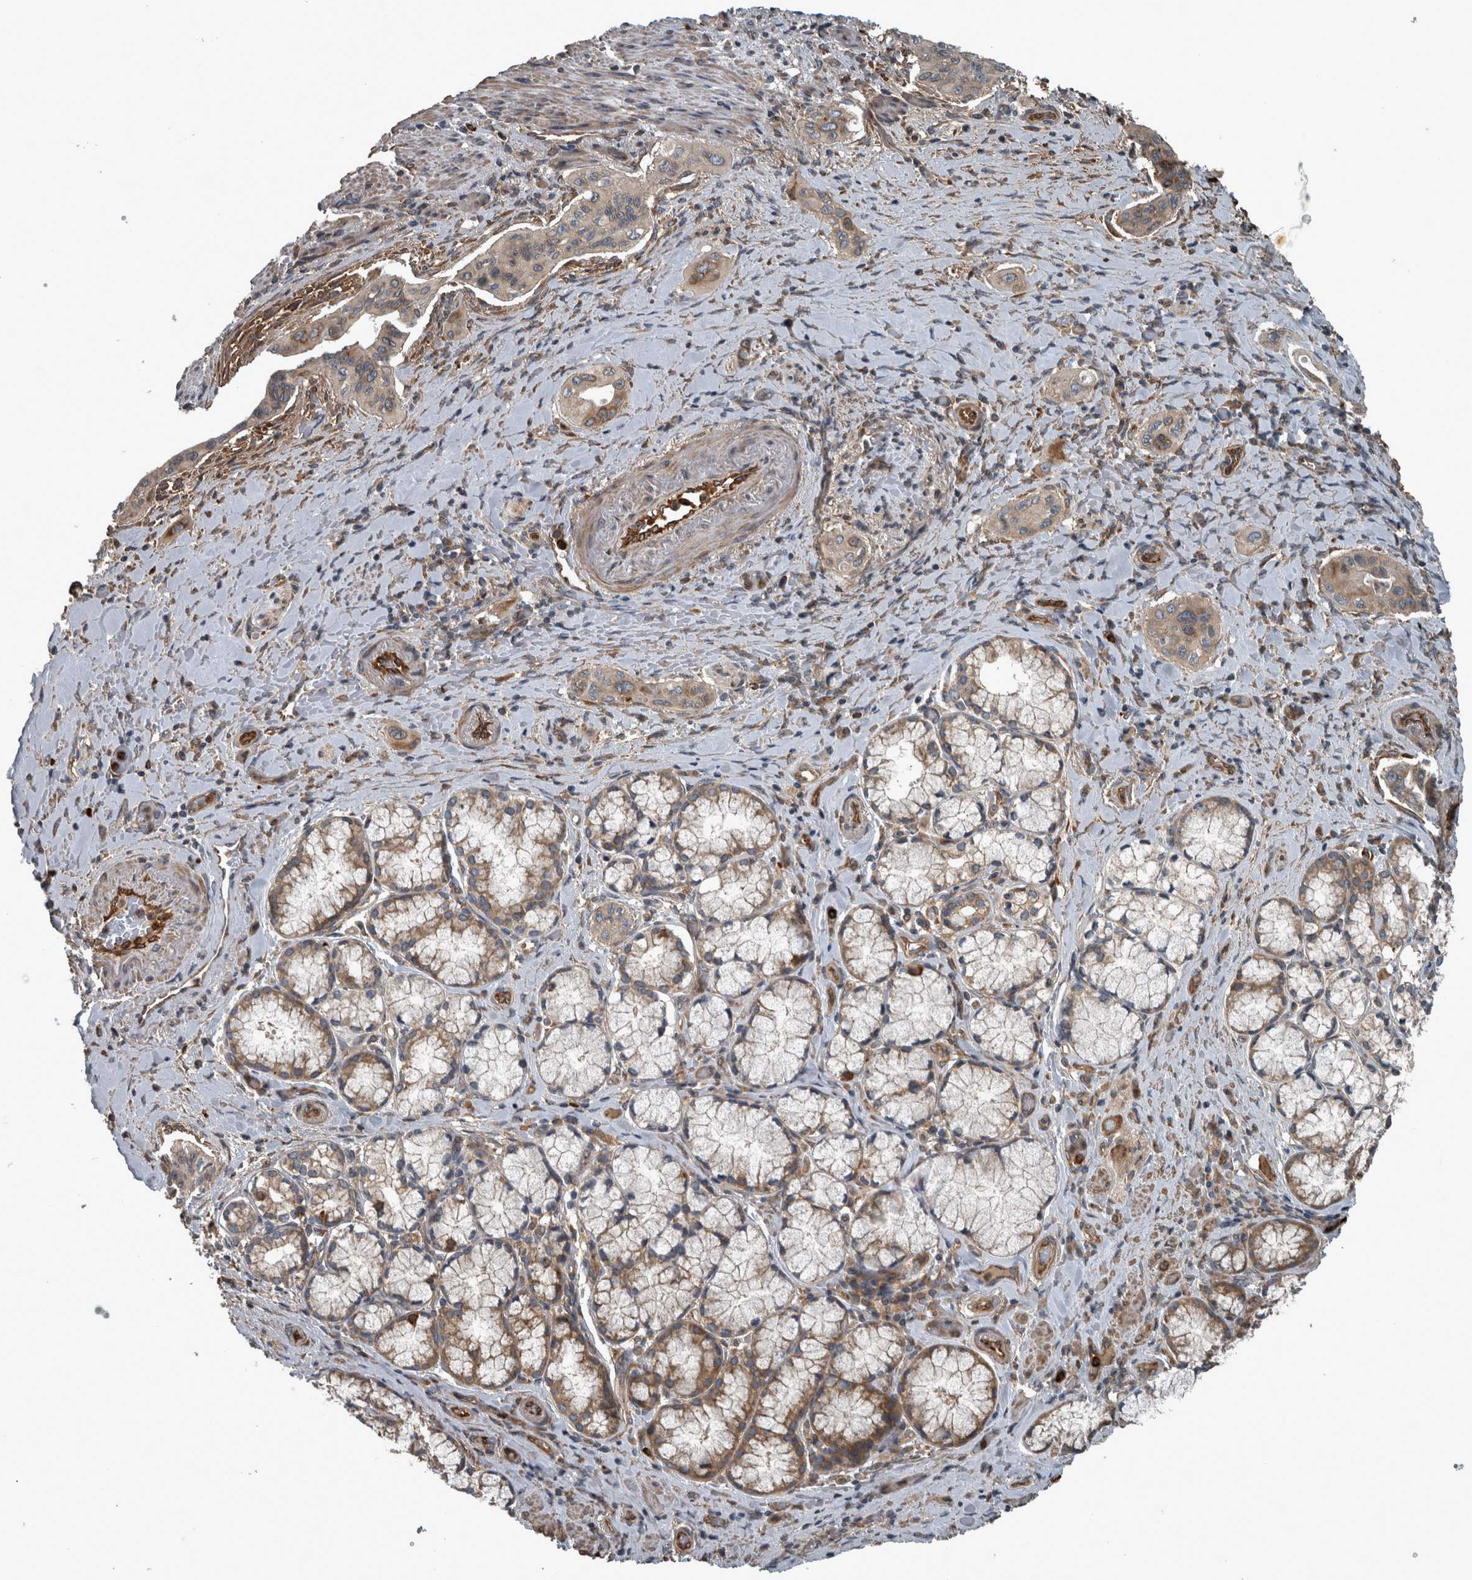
{"staining": {"intensity": "weak", "quantity": "25%-75%", "location": "cytoplasmic/membranous"}, "tissue": "pancreatic cancer", "cell_type": "Tumor cells", "image_type": "cancer", "snomed": [{"axis": "morphology", "description": "Adenocarcinoma, NOS"}, {"axis": "topography", "description": "Pancreas"}], "caption": "Pancreatic cancer tissue reveals weak cytoplasmic/membranous expression in about 25%-75% of tumor cells, visualized by immunohistochemistry.", "gene": "EXOC8", "patient": {"sex": "male", "age": 77}}